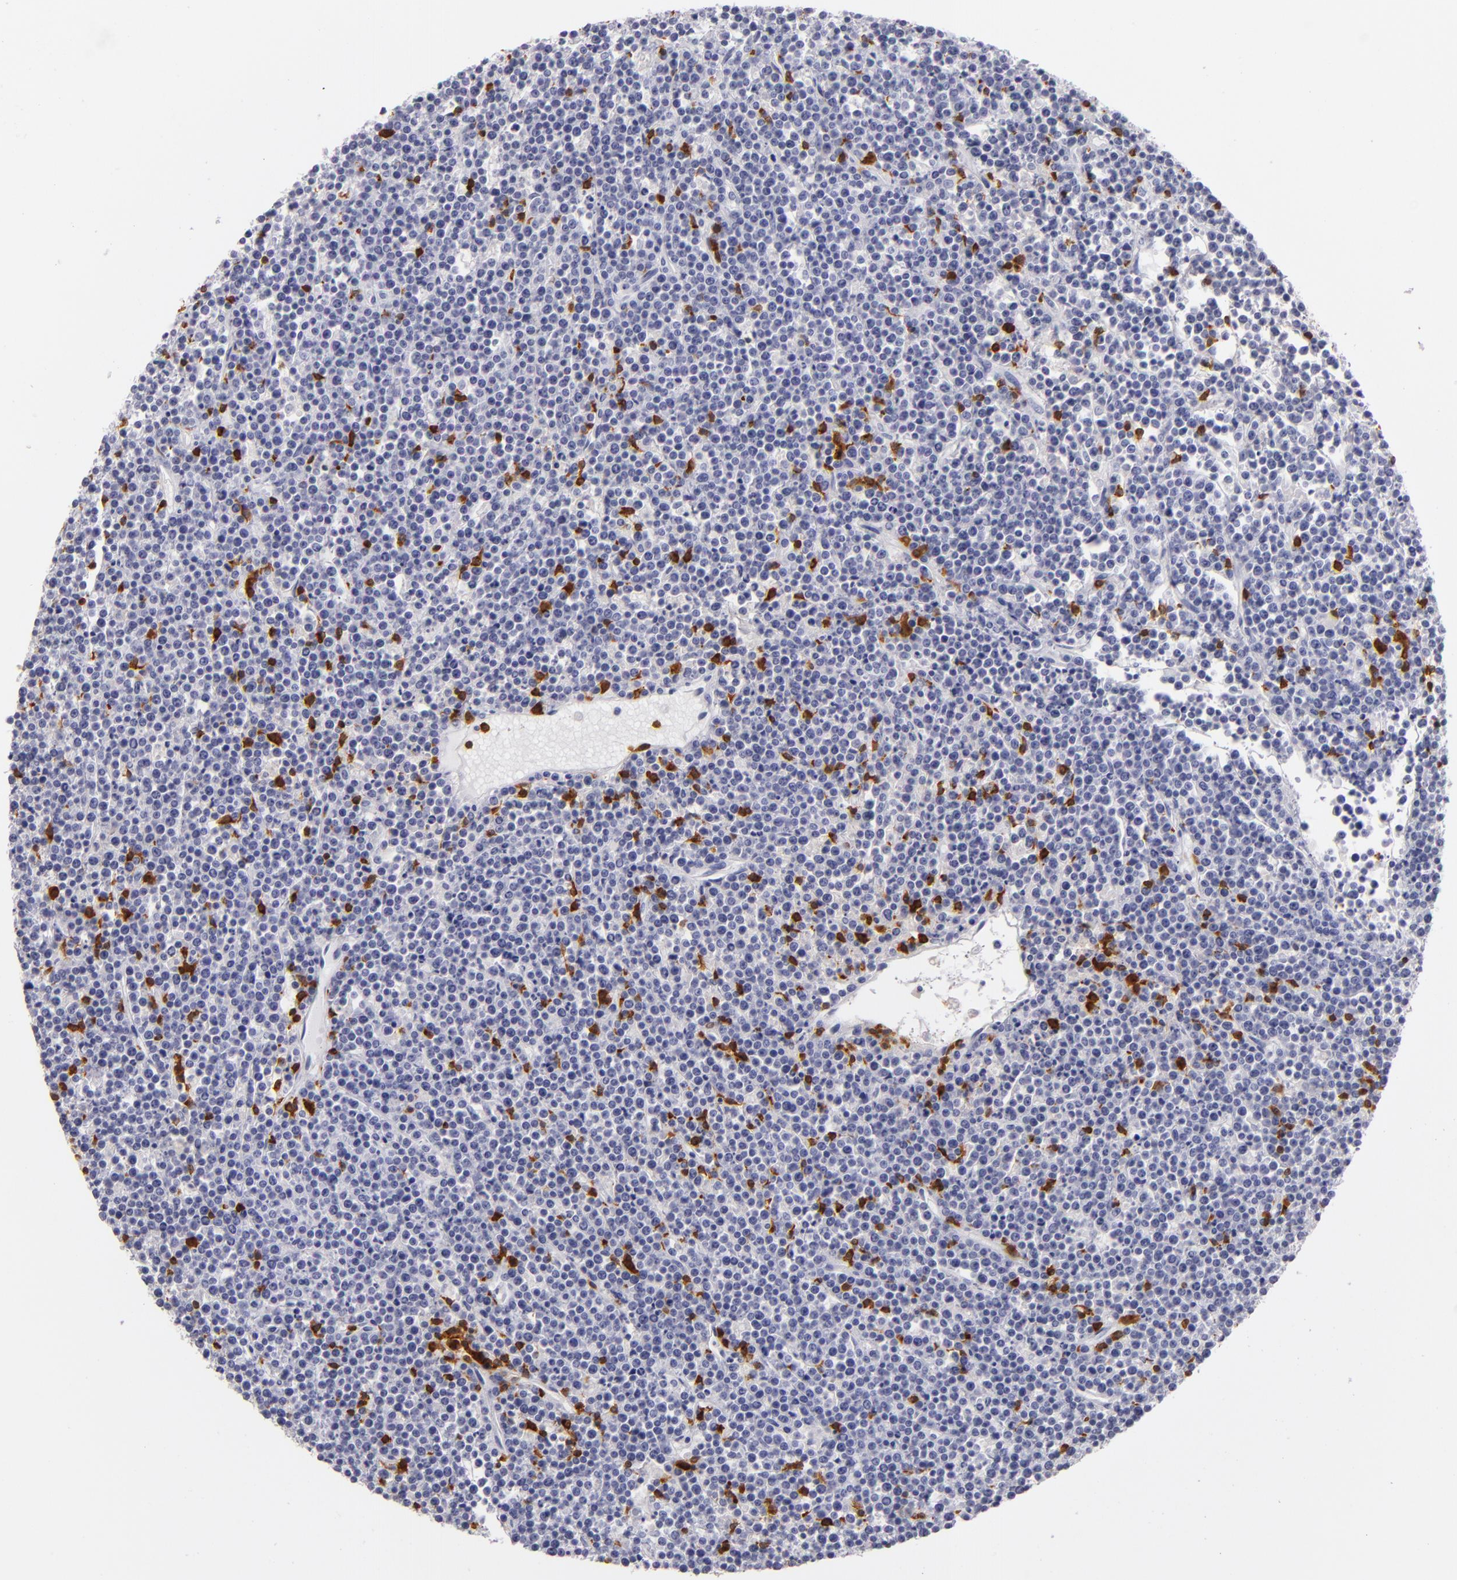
{"staining": {"intensity": "negative", "quantity": "none", "location": "none"}, "tissue": "lymphoma", "cell_type": "Tumor cells", "image_type": "cancer", "snomed": [{"axis": "morphology", "description": "Malignant lymphoma, non-Hodgkin's type, High grade"}, {"axis": "topography", "description": "Ovary"}], "caption": "Immunohistochemistry photomicrograph of neoplastic tissue: human high-grade malignant lymphoma, non-Hodgkin's type stained with DAB displays no significant protein positivity in tumor cells. (DAB immunohistochemistry visualized using brightfield microscopy, high magnification).", "gene": "LAT", "patient": {"sex": "female", "age": 56}}